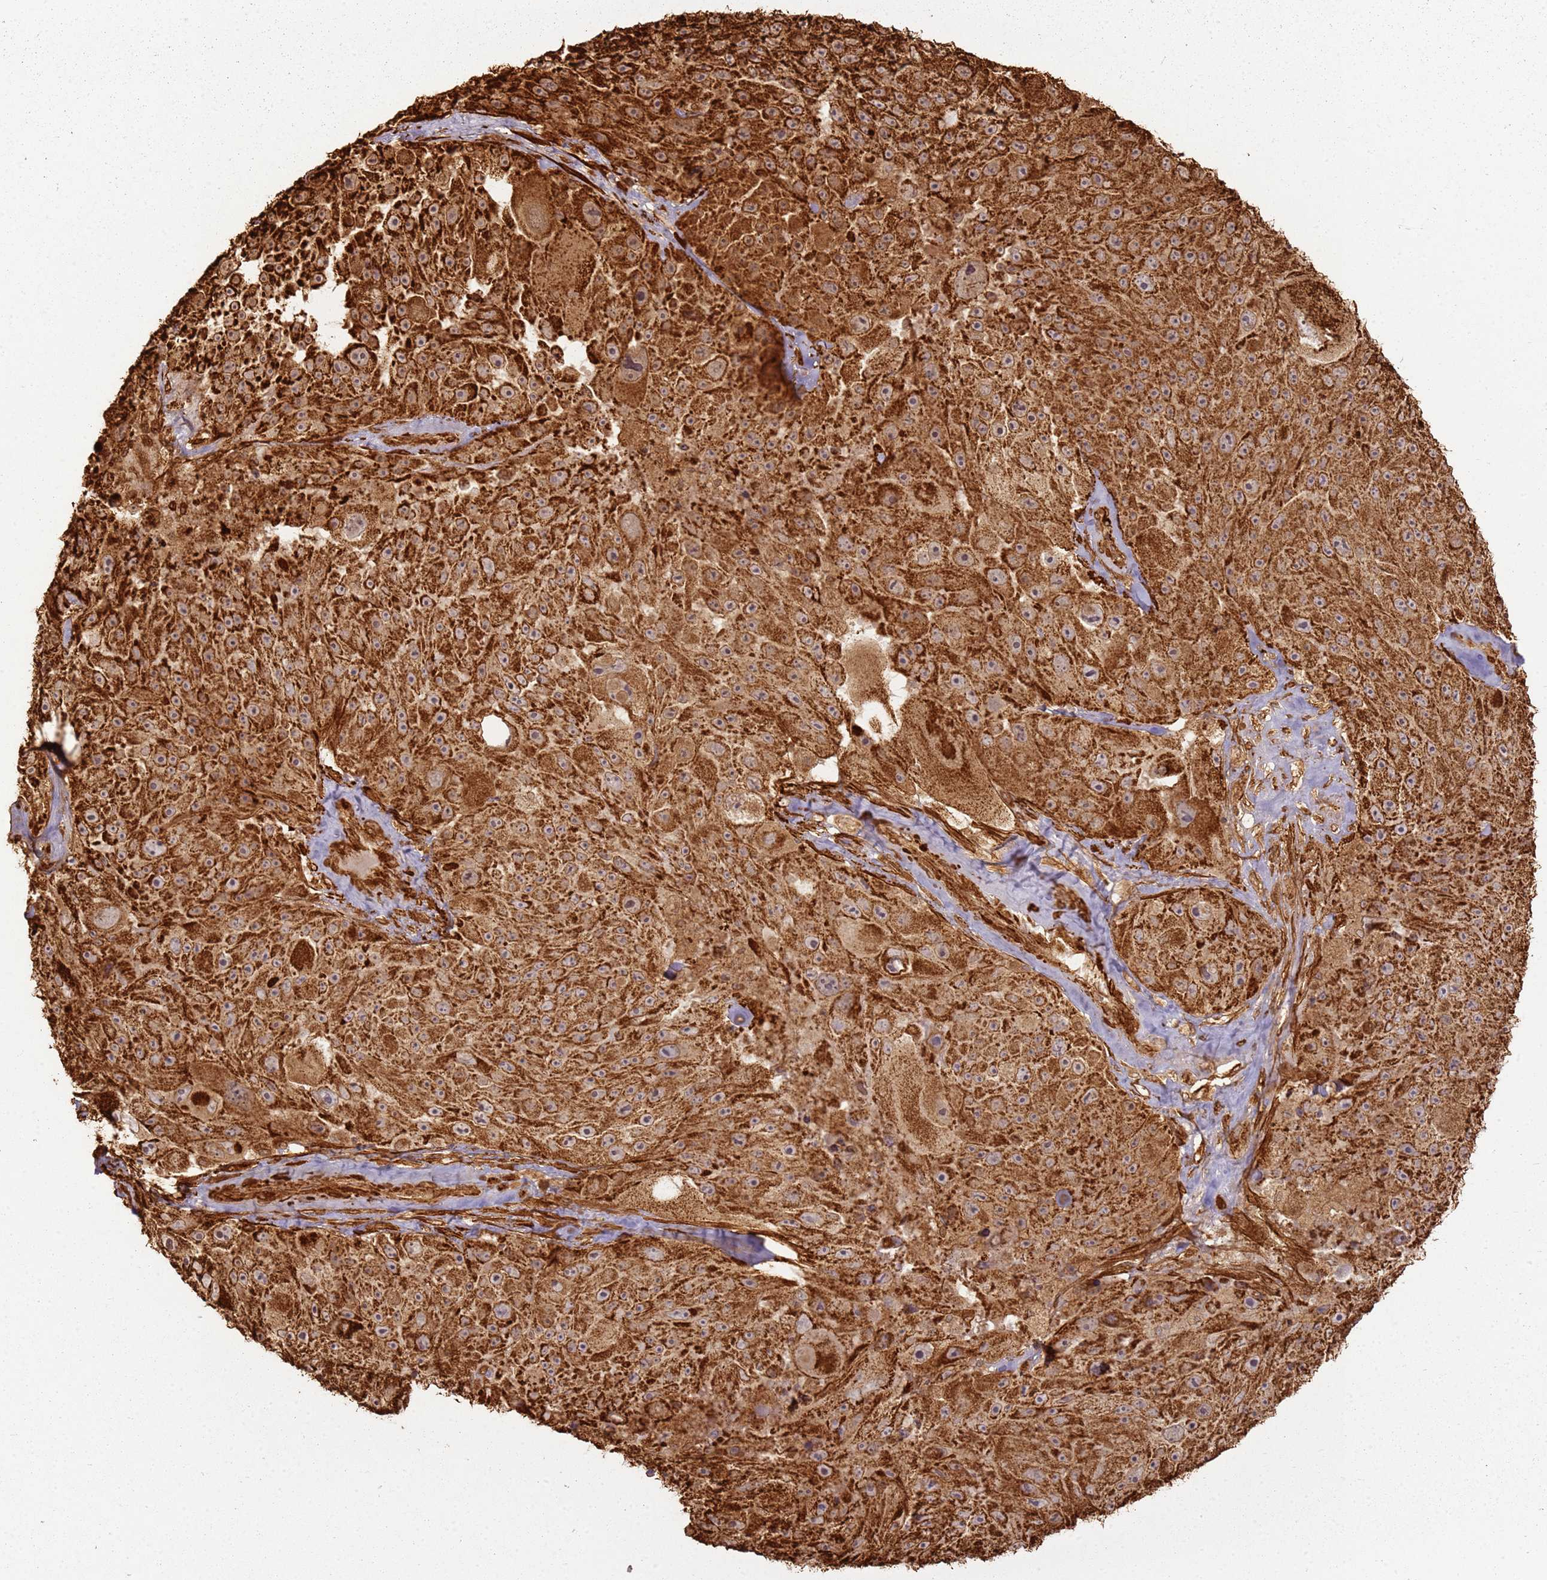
{"staining": {"intensity": "strong", "quantity": ">75%", "location": "cytoplasmic/membranous"}, "tissue": "melanoma", "cell_type": "Tumor cells", "image_type": "cancer", "snomed": [{"axis": "morphology", "description": "Malignant melanoma, Metastatic site"}, {"axis": "topography", "description": "Lymph node"}], "caption": "An image showing strong cytoplasmic/membranous staining in approximately >75% of tumor cells in melanoma, as visualized by brown immunohistochemical staining.", "gene": "DDX59", "patient": {"sex": "male", "age": 62}}